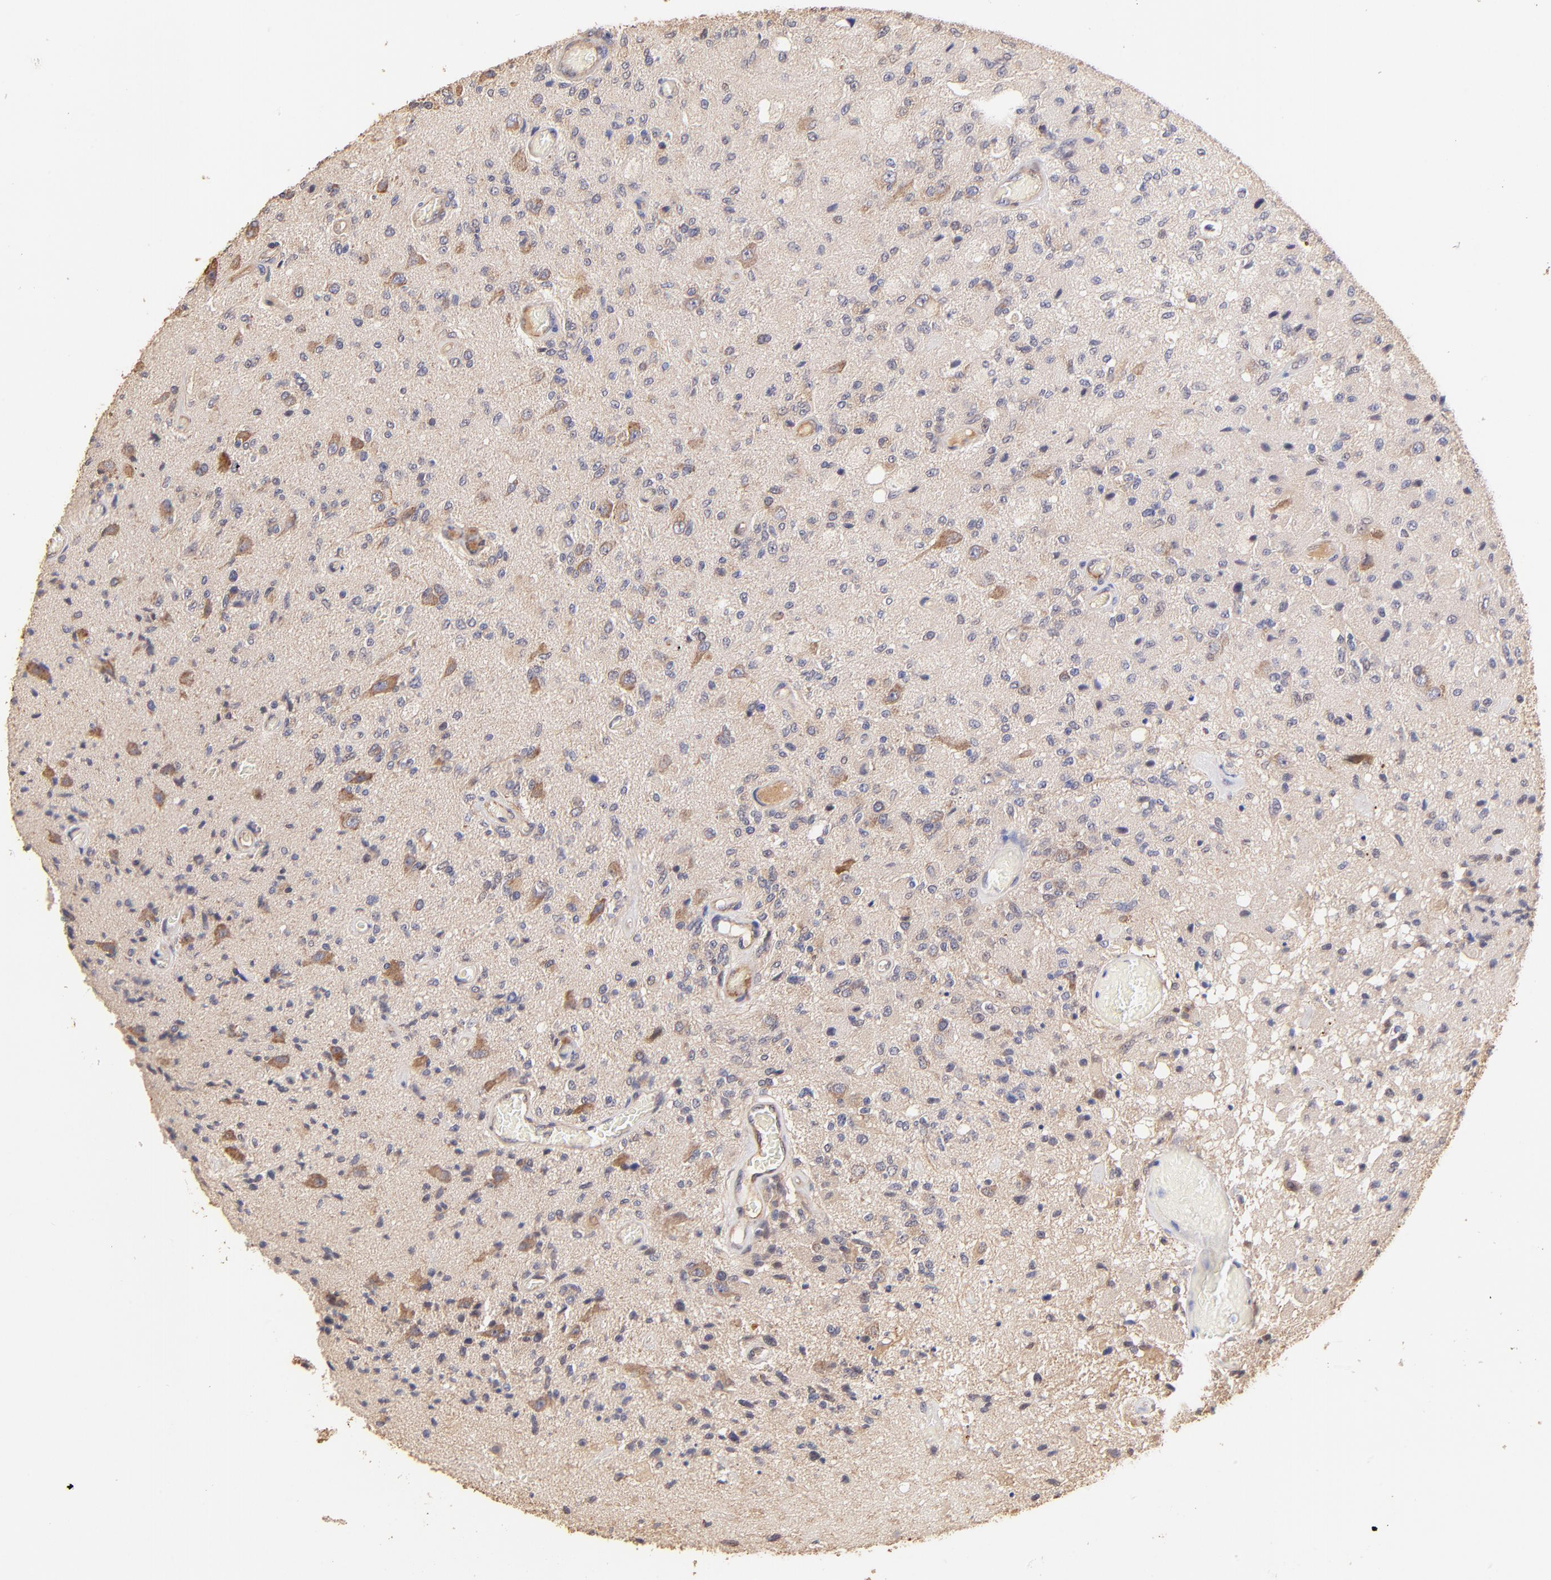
{"staining": {"intensity": "negative", "quantity": "none", "location": "none"}, "tissue": "glioma", "cell_type": "Tumor cells", "image_type": "cancer", "snomed": [{"axis": "morphology", "description": "Normal tissue, NOS"}, {"axis": "morphology", "description": "Glioma, malignant, High grade"}, {"axis": "topography", "description": "Cerebral cortex"}], "caption": "High power microscopy photomicrograph of an IHC photomicrograph of glioma, revealing no significant expression in tumor cells.", "gene": "TNFAIP3", "patient": {"sex": "male", "age": 77}}